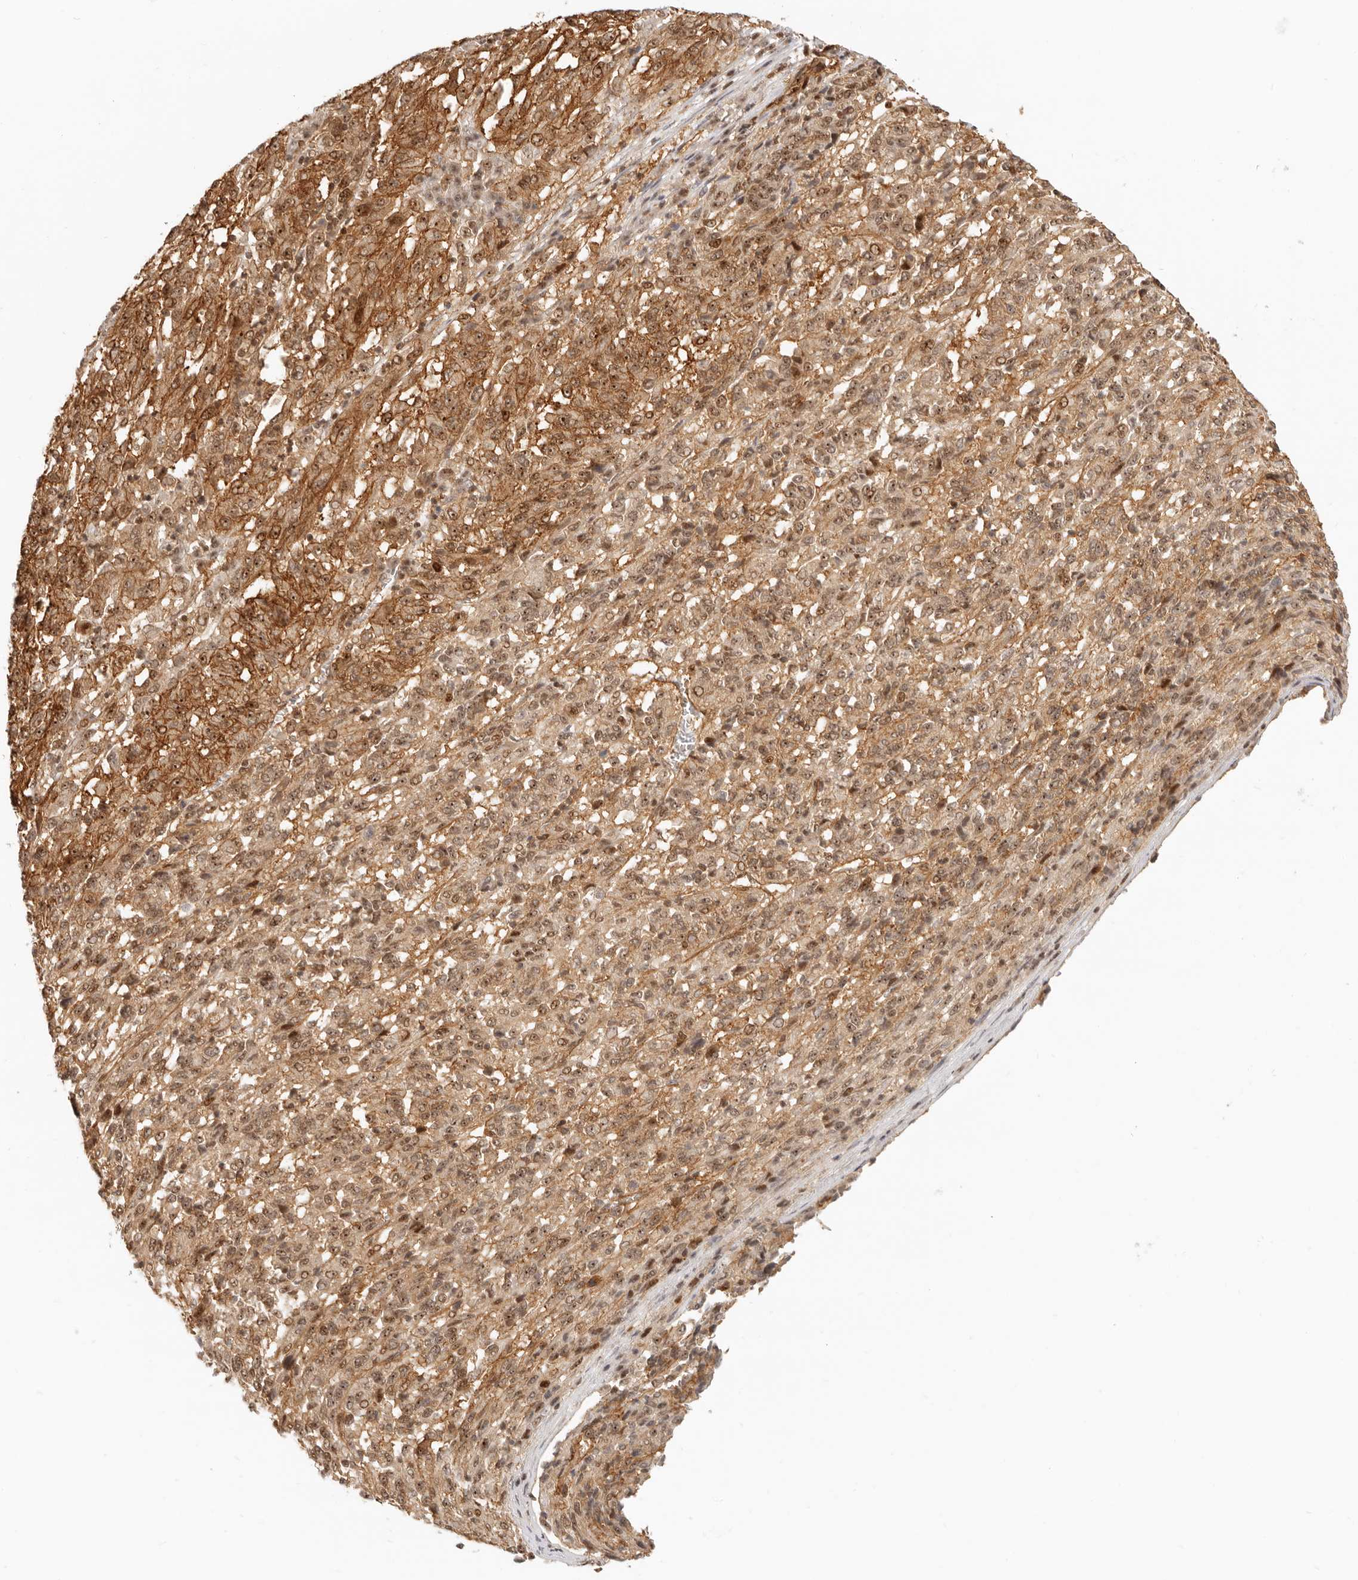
{"staining": {"intensity": "moderate", "quantity": ">75%", "location": "cytoplasmic/membranous,nuclear"}, "tissue": "melanoma", "cell_type": "Tumor cells", "image_type": "cancer", "snomed": [{"axis": "morphology", "description": "Malignant melanoma, Metastatic site"}, {"axis": "topography", "description": "Lung"}], "caption": "Malignant melanoma (metastatic site) stained for a protein (brown) reveals moderate cytoplasmic/membranous and nuclear positive expression in about >75% of tumor cells.", "gene": "BAP1", "patient": {"sex": "male", "age": 64}}